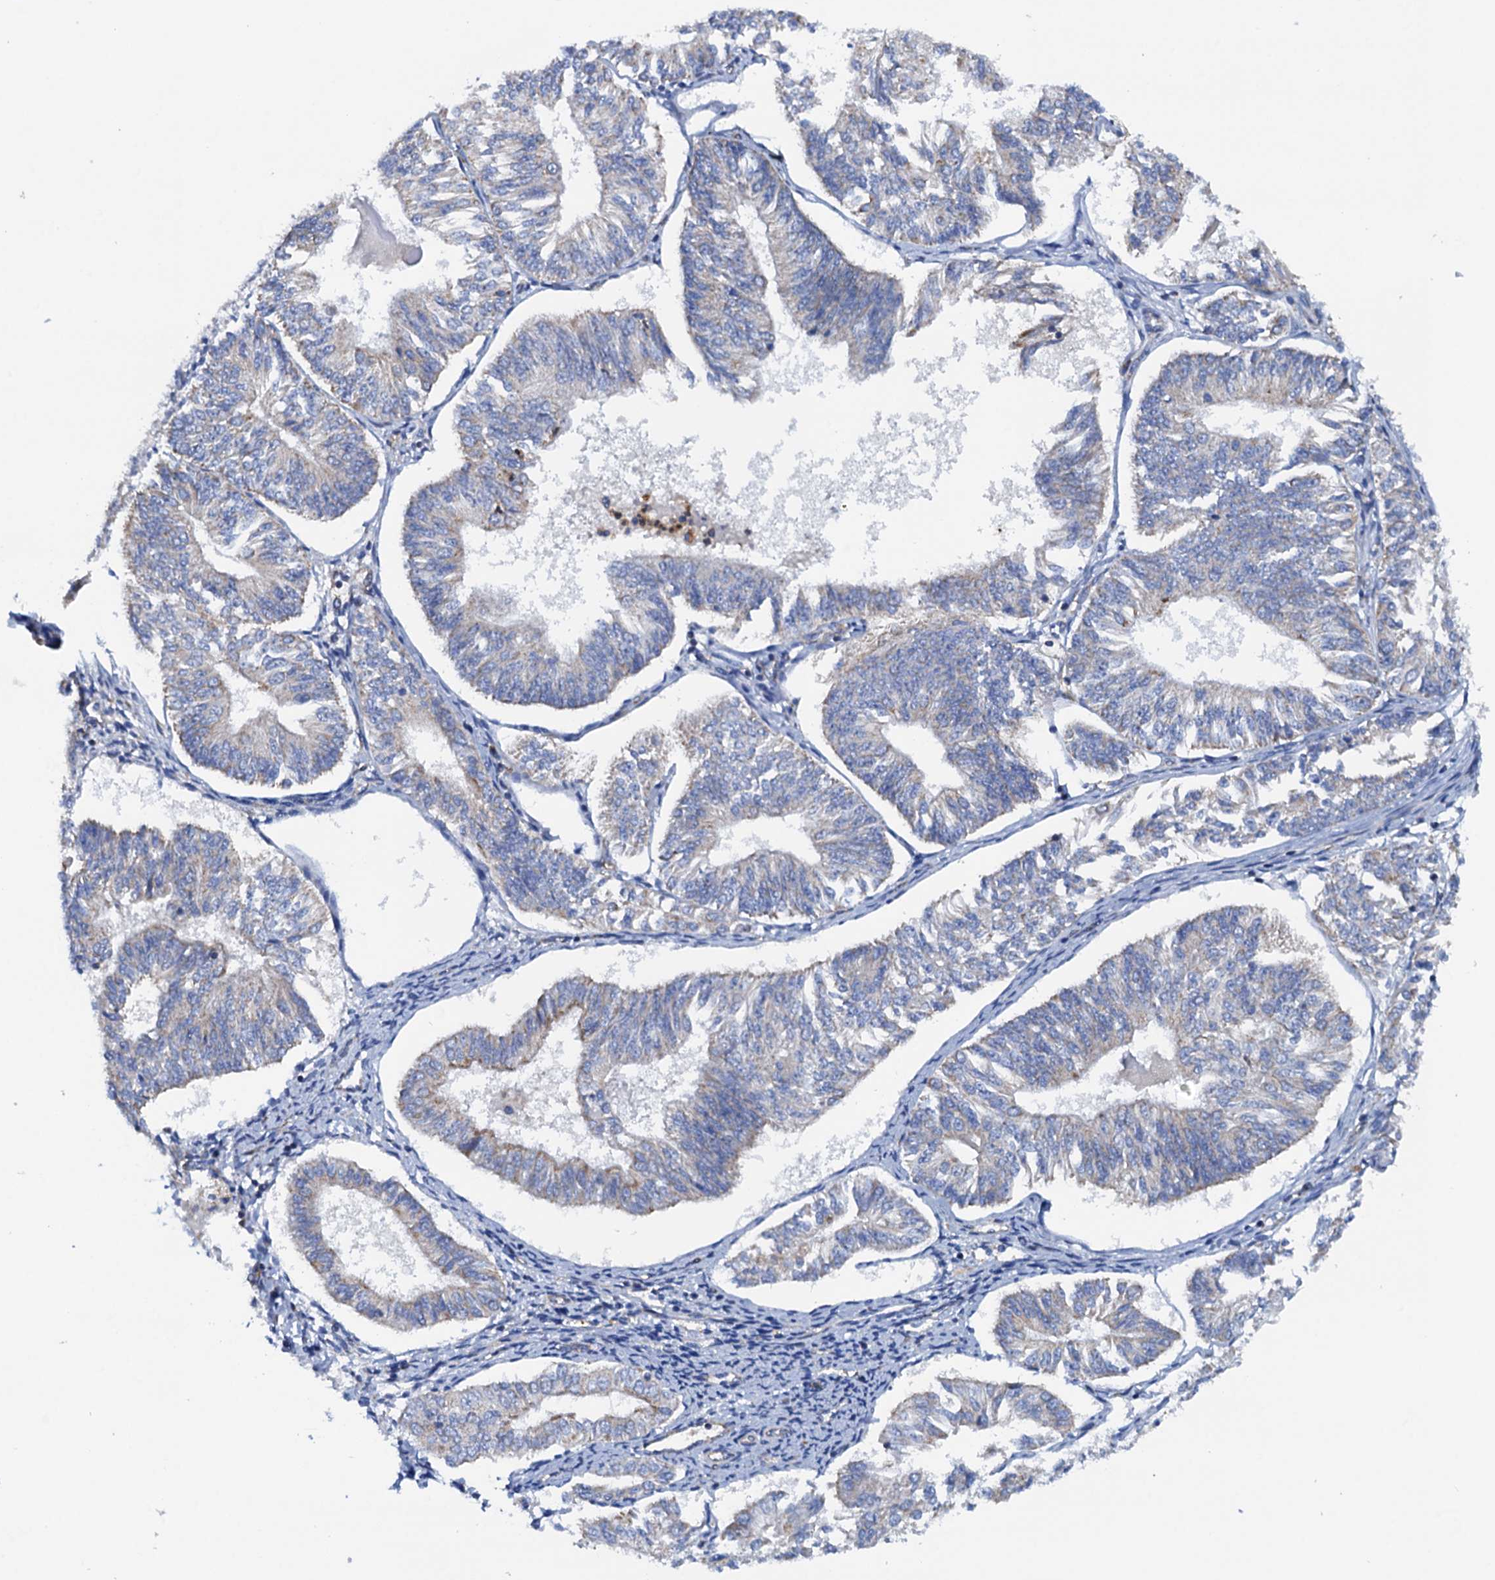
{"staining": {"intensity": "weak", "quantity": "<25%", "location": "cytoplasmic/membranous"}, "tissue": "endometrial cancer", "cell_type": "Tumor cells", "image_type": "cancer", "snomed": [{"axis": "morphology", "description": "Adenocarcinoma, NOS"}, {"axis": "topography", "description": "Endometrium"}], "caption": "Tumor cells show no significant expression in endometrial adenocarcinoma. (Brightfield microscopy of DAB immunohistochemistry (IHC) at high magnification).", "gene": "RASSF9", "patient": {"sex": "female", "age": 58}}